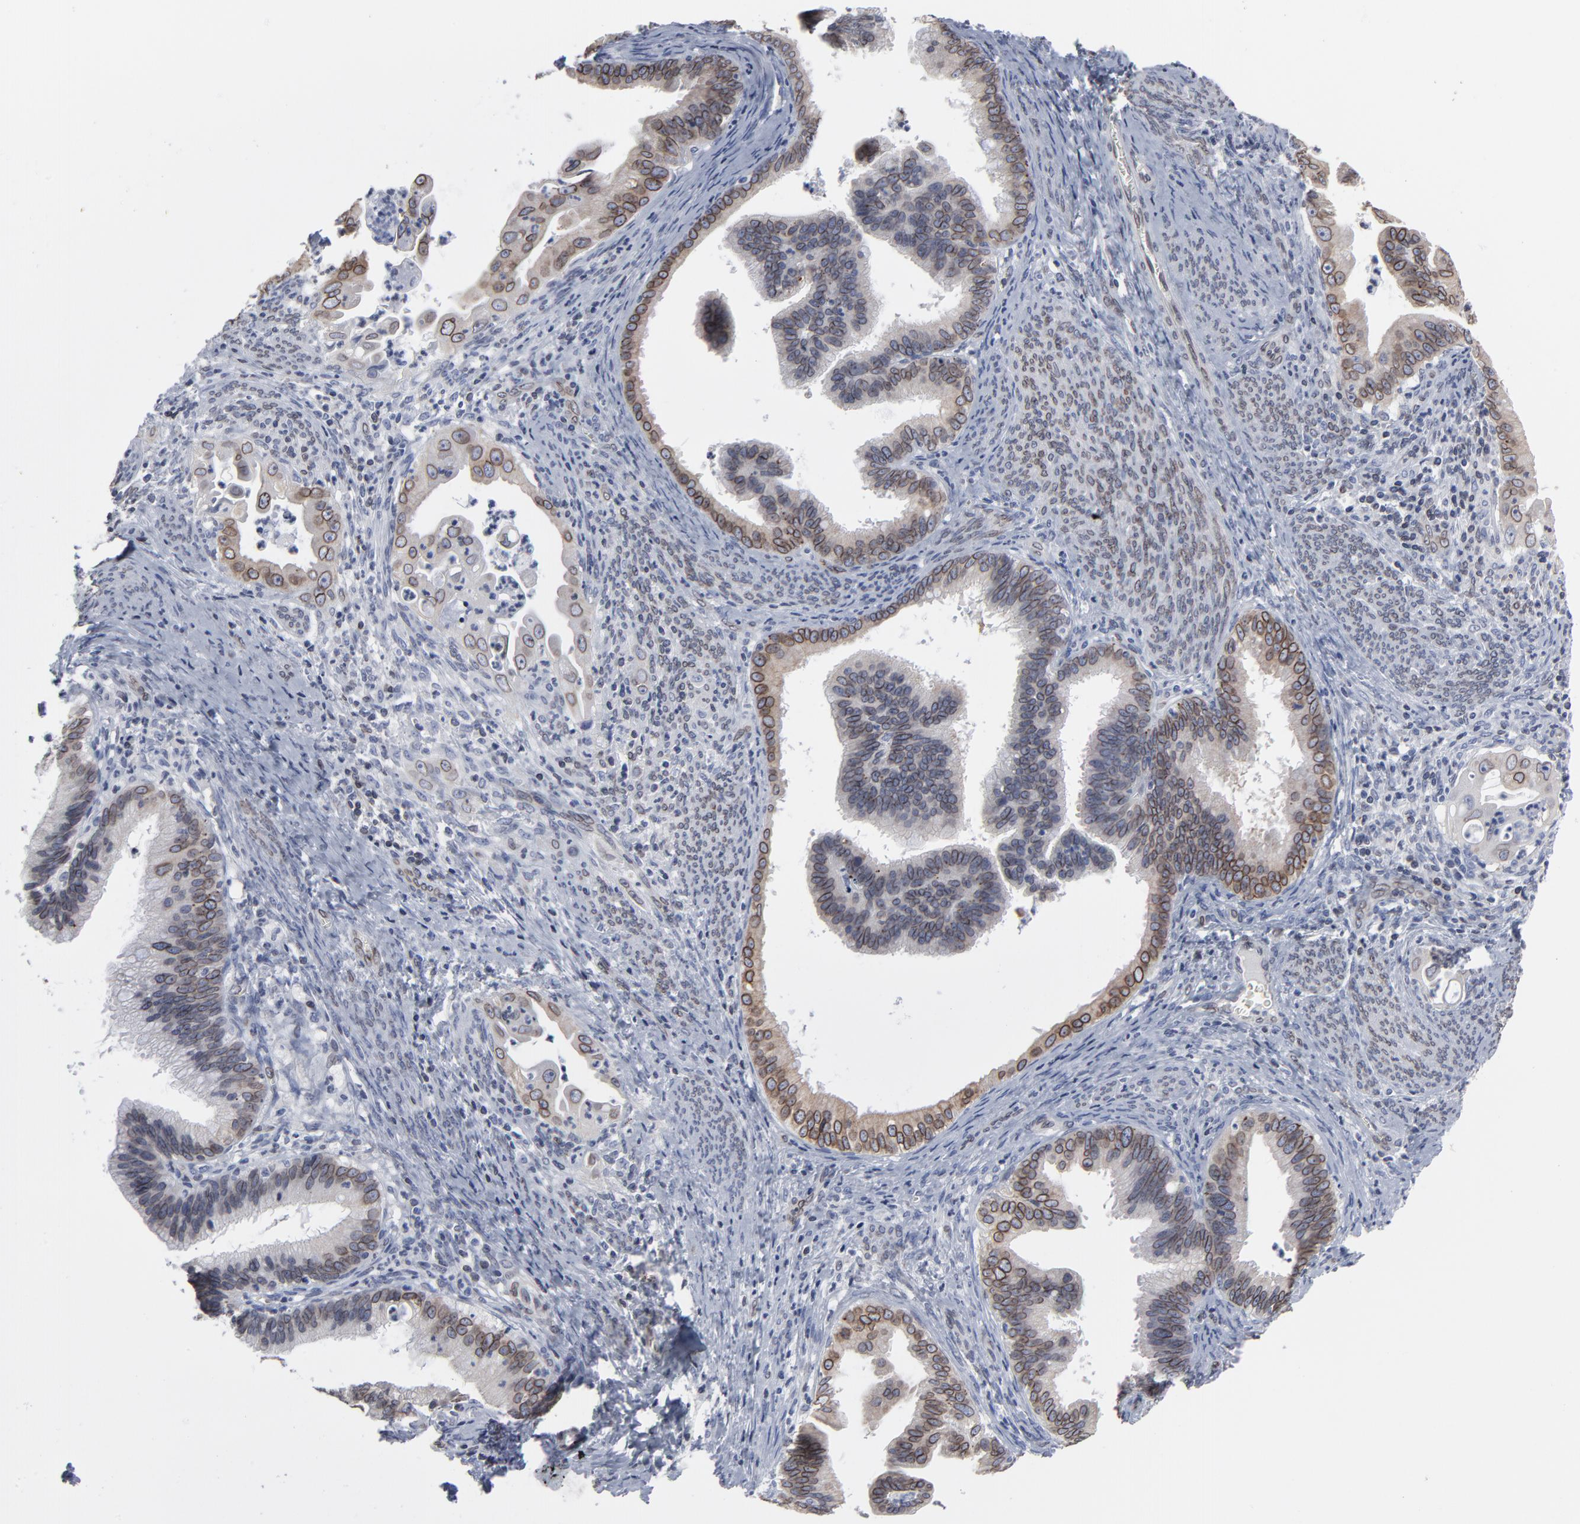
{"staining": {"intensity": "moderate", "quantity": ">75%", "location": "cytoplasmic/membranous,nuclear"}, "tissue": "cervical cancer", "cell_type": "Tumor cells", "image_type": "cancer", "snomed": [{"axis": "morphology", "description": "Adenocarcinoma, NOS"}, {"axis": "topography", "description": "Cervix"}], "caption": "Adenocarcinoma (cervical) stained with IHC demonstrates moderate cytoplasmic/membranous and nuclear positivity in approximately >75% of tumor cells.", "gene": "SYNE2", "patient": {"sex": "female", "age": 47}}